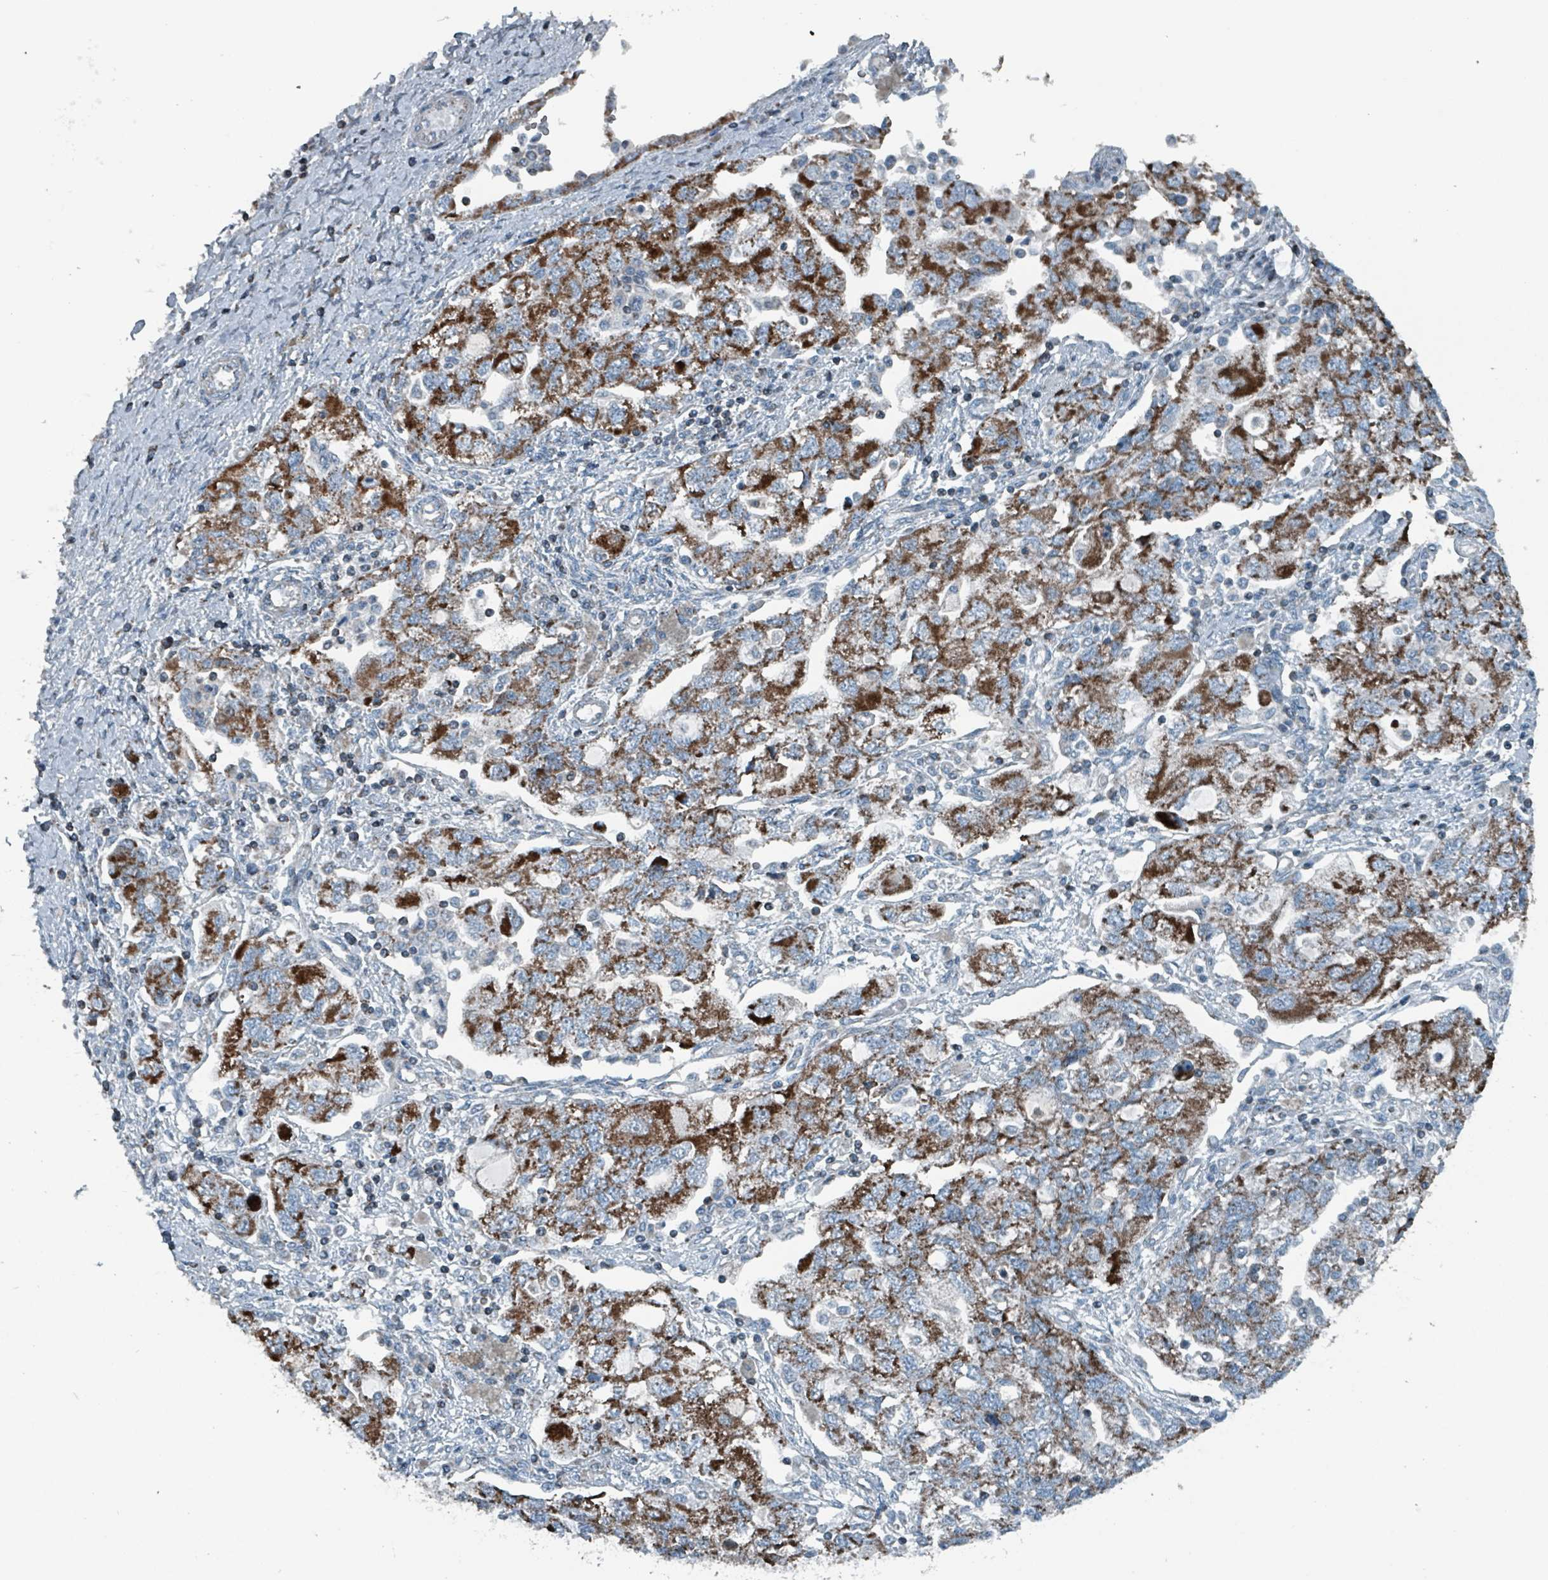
{"staining": {"intensity": "strong", "quantity": "25%-75%", "location": "cytoplasmic/membranous"}, "tissue": "ovarian cancer", "cell_type": "Tumor cells", "image_type": "cancer", "snomed": [{"axis": "morphology", "description": "Carcinoma, NOS"}, {"axis": "morphology", "description": "Cystadenocarcinoma, serous, NOS"}, {"axis": "topography", "description": "Ovary"}], "caption": "The histopathology image shows staining of ovarian serous cystadenocarcinoma, revealing strong cytoplasmic/membranous protein staining (brown color) within tumor cells.", "gene": "ABHD18", "patient": {"sex": "female", "age": 69}}